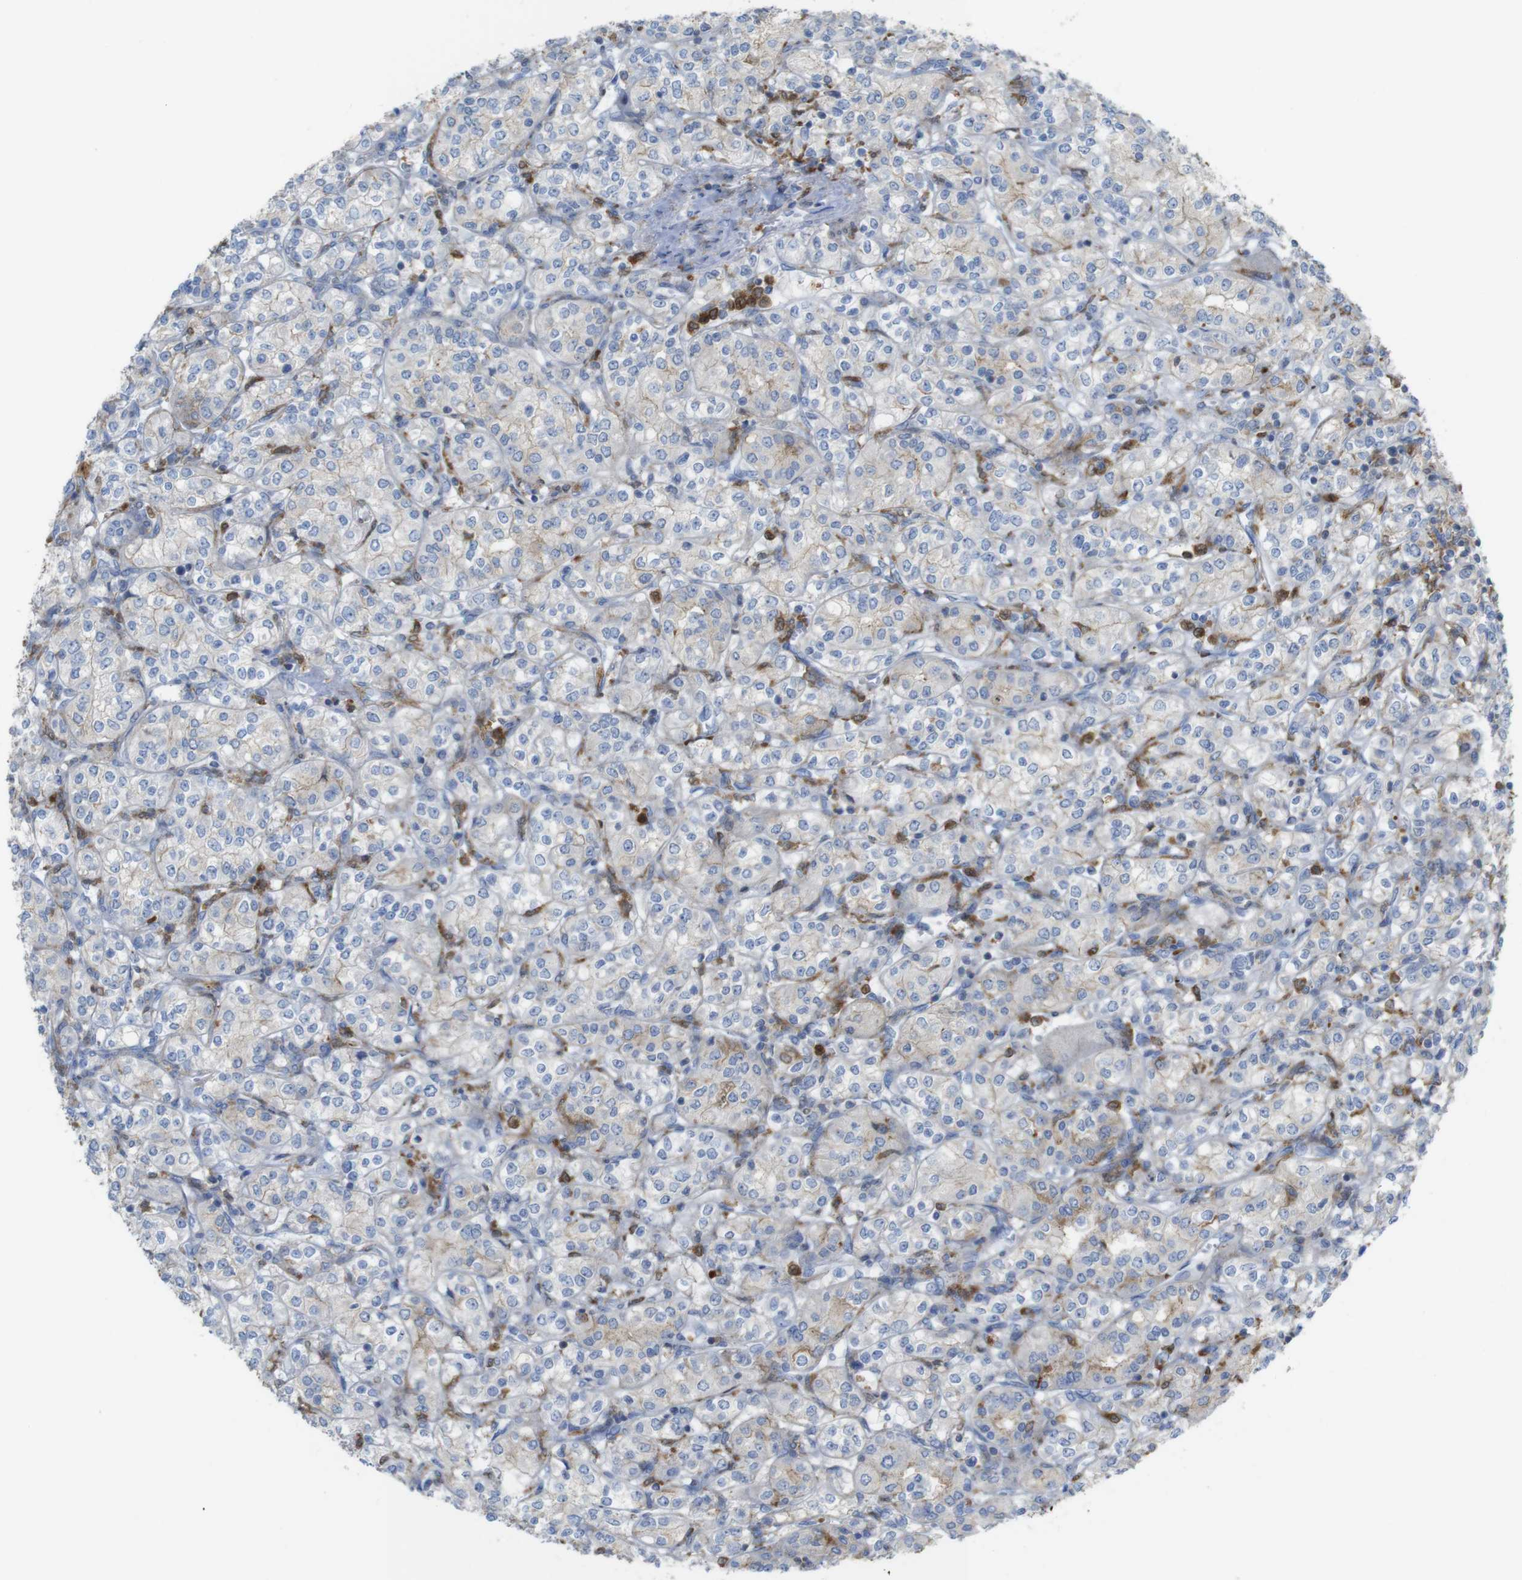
{"staining": {"intensity": "weak", "quantity": "25%-75%", "location": "cytoplasmic/membranous,nuclear"}, "tissue": "renal cancer", "cell_type": "Tumor cells", "image_type": "cancer", "snomed": [{"axis": "morphology", "description": "Adenocarcinoma, NOS"}, {"axis": "topography", "description": "Kidney"}], "caption": "A brown stain labels weak cytoplasmic/membranous and nuclear staining of a protein in human adenocarcinoma (renal) tumor cells.", "gene": "PRKCD", "patient": {"sex": "male", "age": 77}}